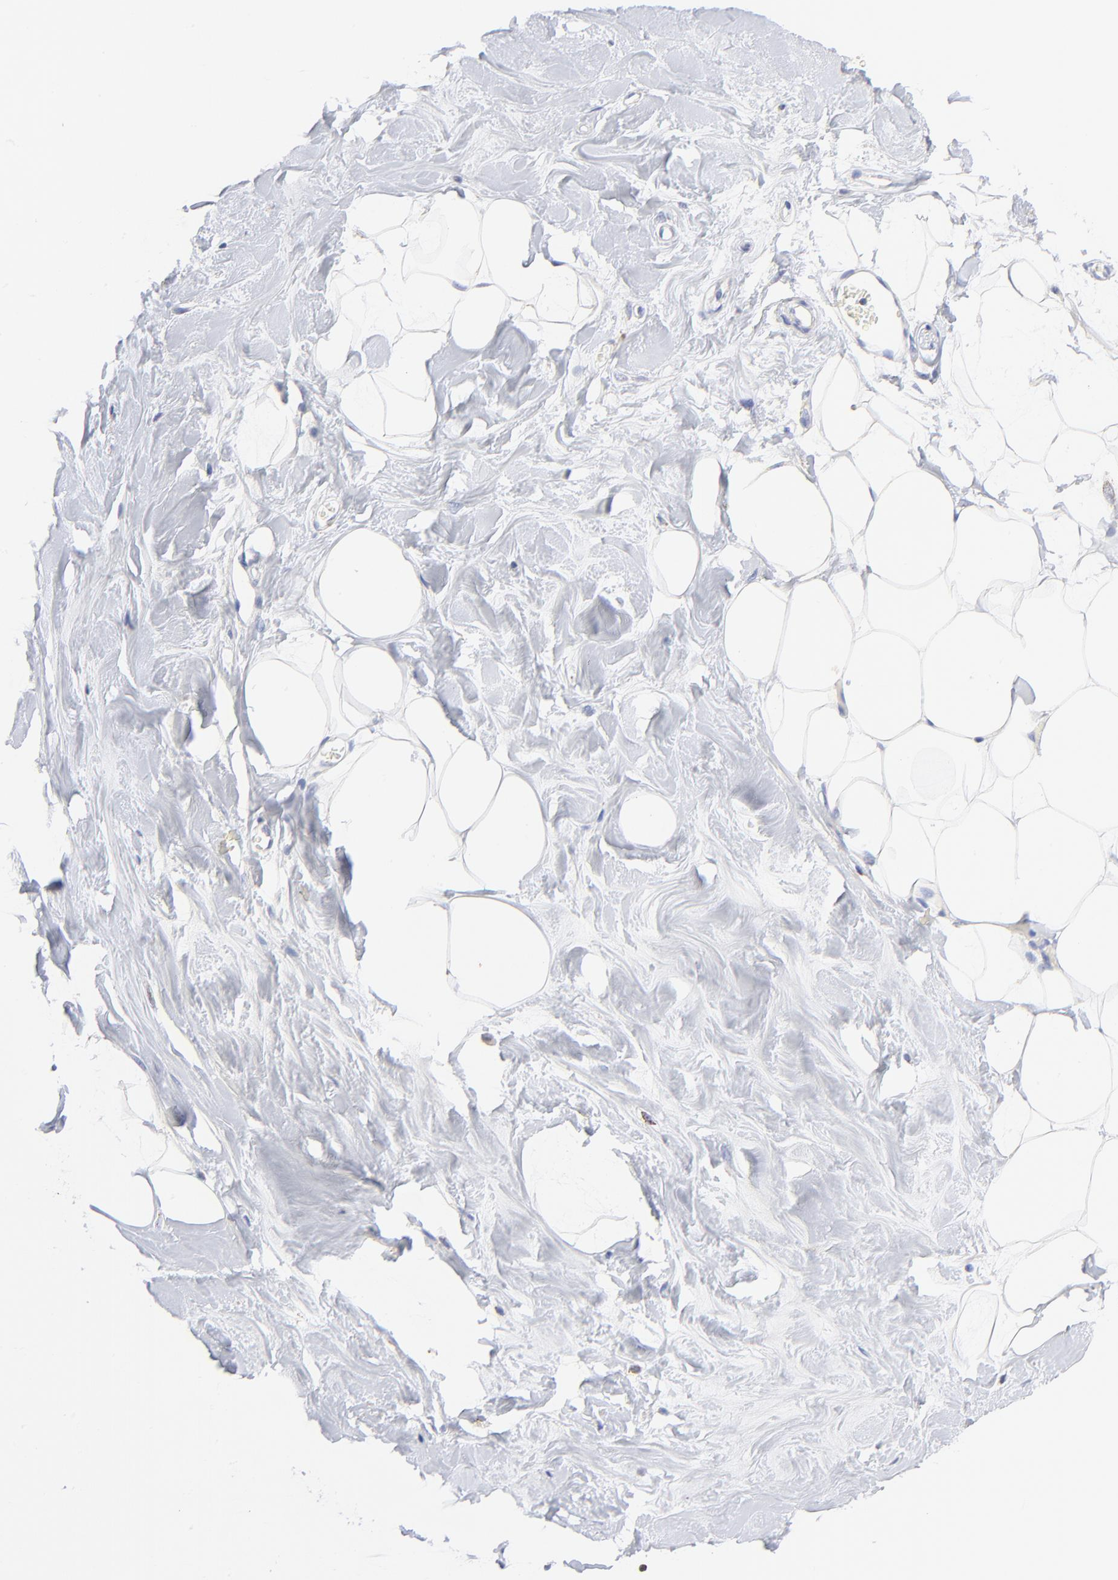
{"staining": {"intensity": "negative", "quantity": "none", "location": "none"}, "tissue": "breast", "cell_type": "Adipocytes", "image_type": "normal", "snomed": [{"axis": "morphology", "description": "Normal tissue, NOS"}, {"axis": "topography", "description": "Breast"}, {"axis": "topography", "description": "Adipose tissue"}], "caption": "IHC image of unremarkable breast: human breast stained with DAB (3,3'-diaminobenzidine) exhibits no significant protein staining in adipocytes.", "gene": "COX4I1", "patient": {"sex": "female", "age": 25}}